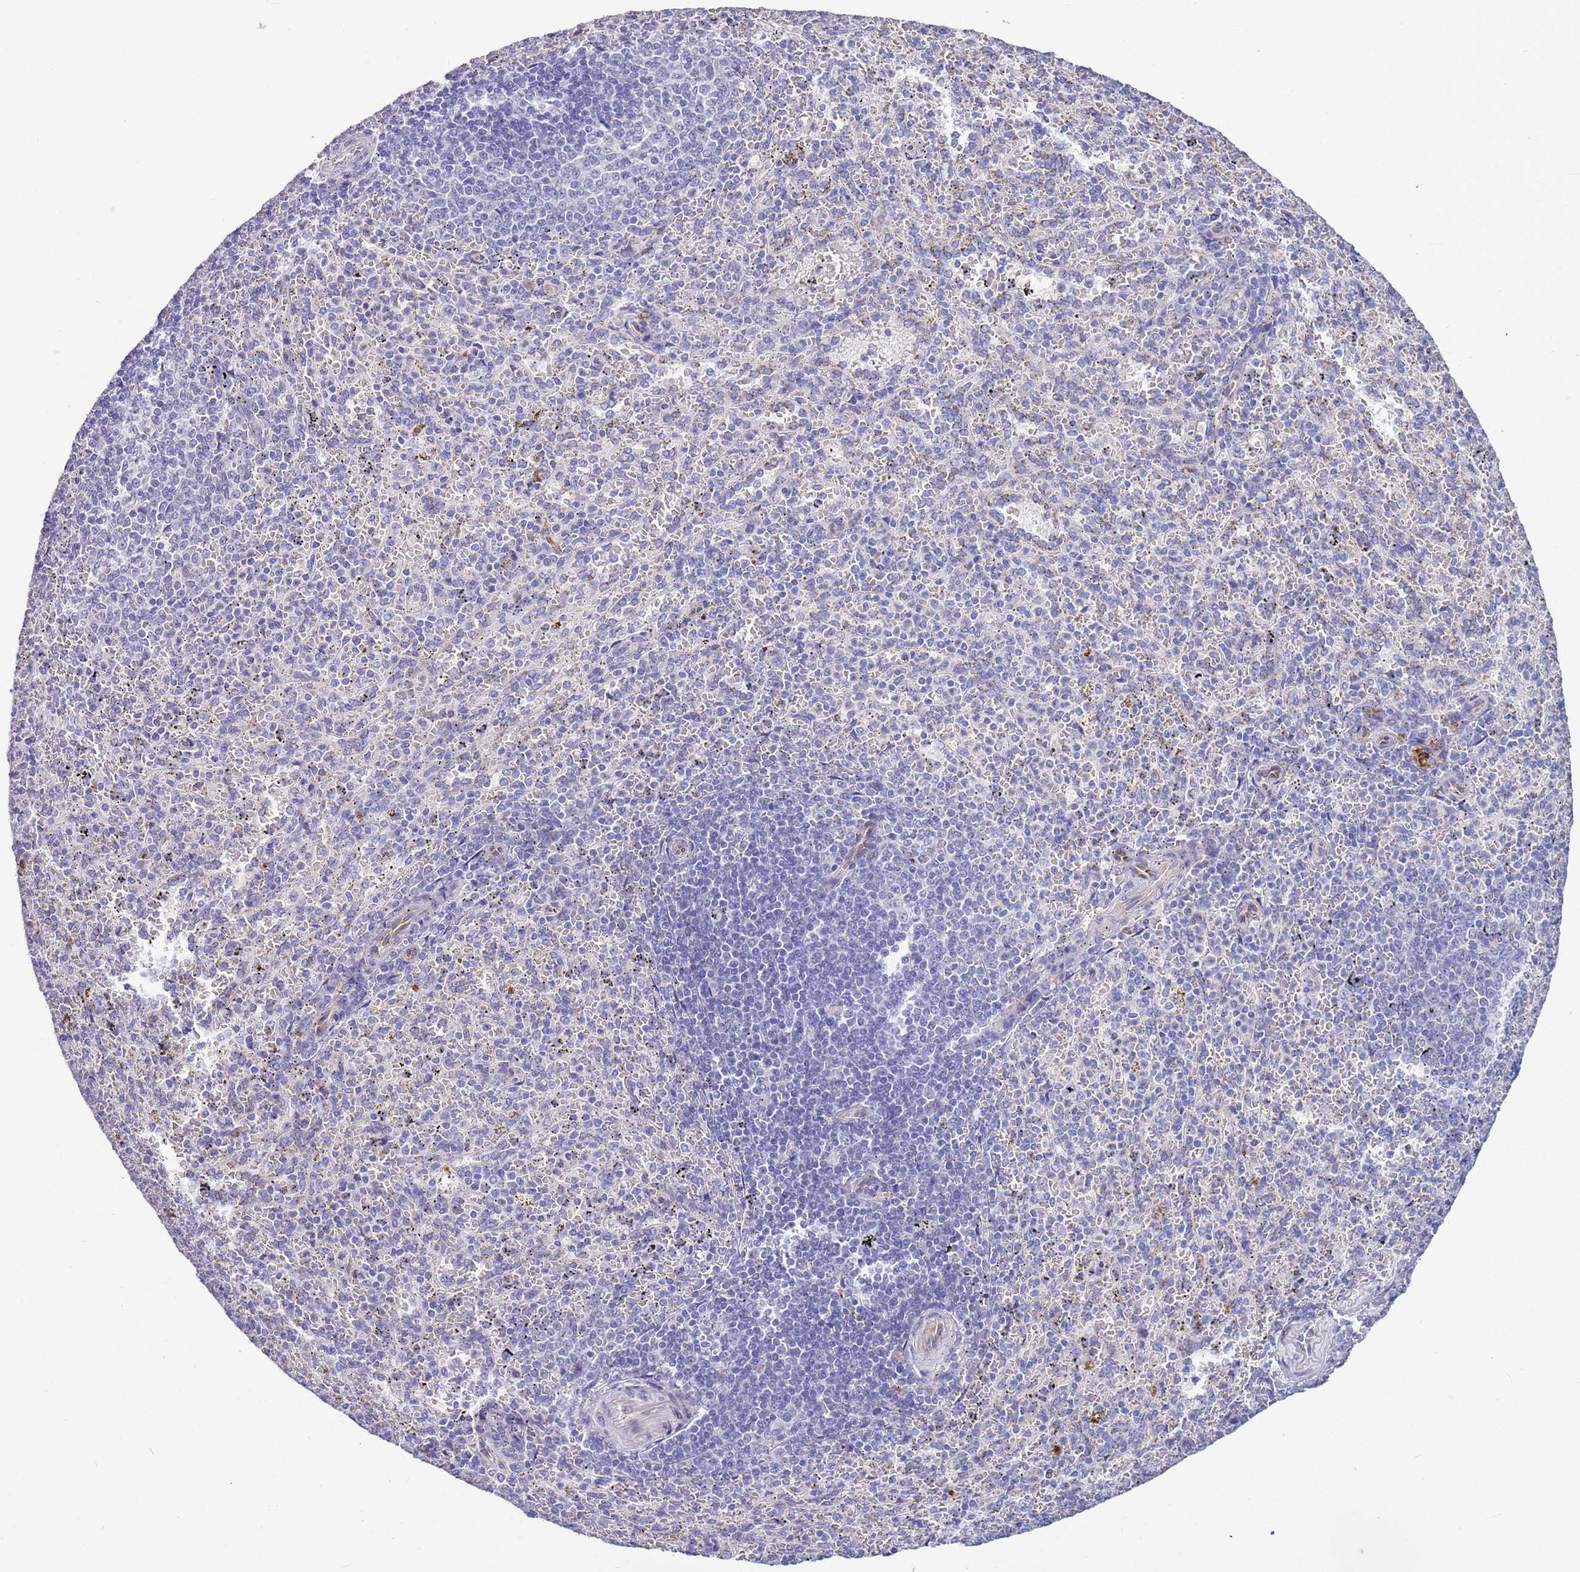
{"staining": {"intensity": "negative", "quantity": "none", "location": "none"}, "tissue": "spleen", "cell_type": "Cells in red pulp", "image_type": "normal", "snomed": [{"axis": "morphology", "description": "Normal tissue, NOS"}, {"axis": "topography", "description": "Spleen"}], "caption": "Immunohistochemistry micrograph of benign human spleen stained for a protein (brown), which exhibits no positivity in cells in red pulp. The staining is performed using DAB (3,3'-diaminobenzidine) brown chromogen with nuclei counter-stained in using hematoxylin.", "gene": "BRMS1L", "patient": {"sex": "female", "age": 21}}